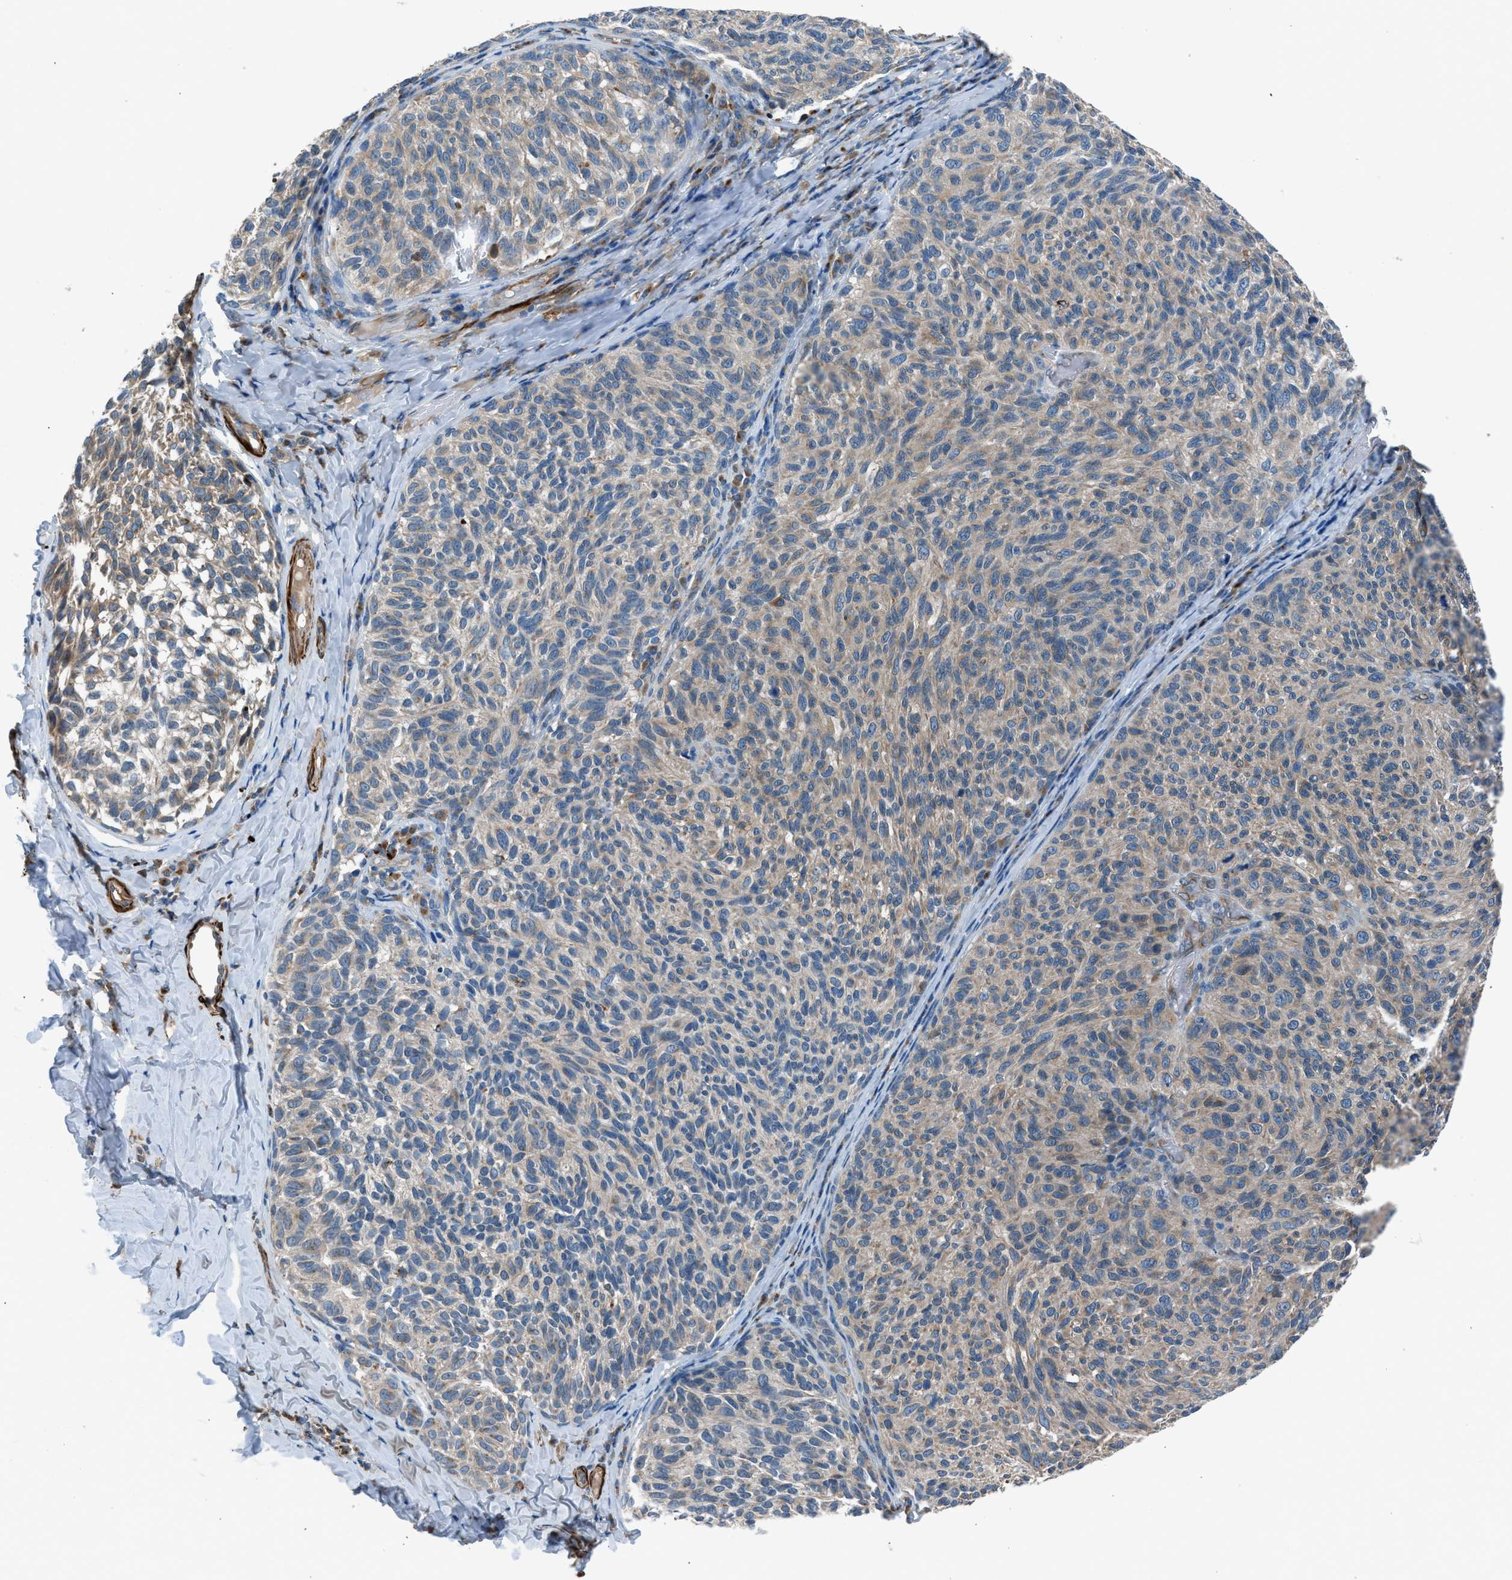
{"staining": {"intensity": "weak", "quantity": "25%-75%", "location": "cytoplasmic/membranous"}, "tissue": "melanoma", "cell_type": "Tumor cells", "image_type": "cancer", "snomed": [{"axis": "morphology", "description": "Malignant melanoma, NOS"}, {"axis": "topography", "description": "Skin"}], "caption": "Immunohistochemical staining of malignant melanoma demonstrates low levels of weak cytoplasmic/membranous protein expression in about 25%-75% of tumor cells.", "gene": "LMBR1", "patient": {"sex": "female", "age": 73}}